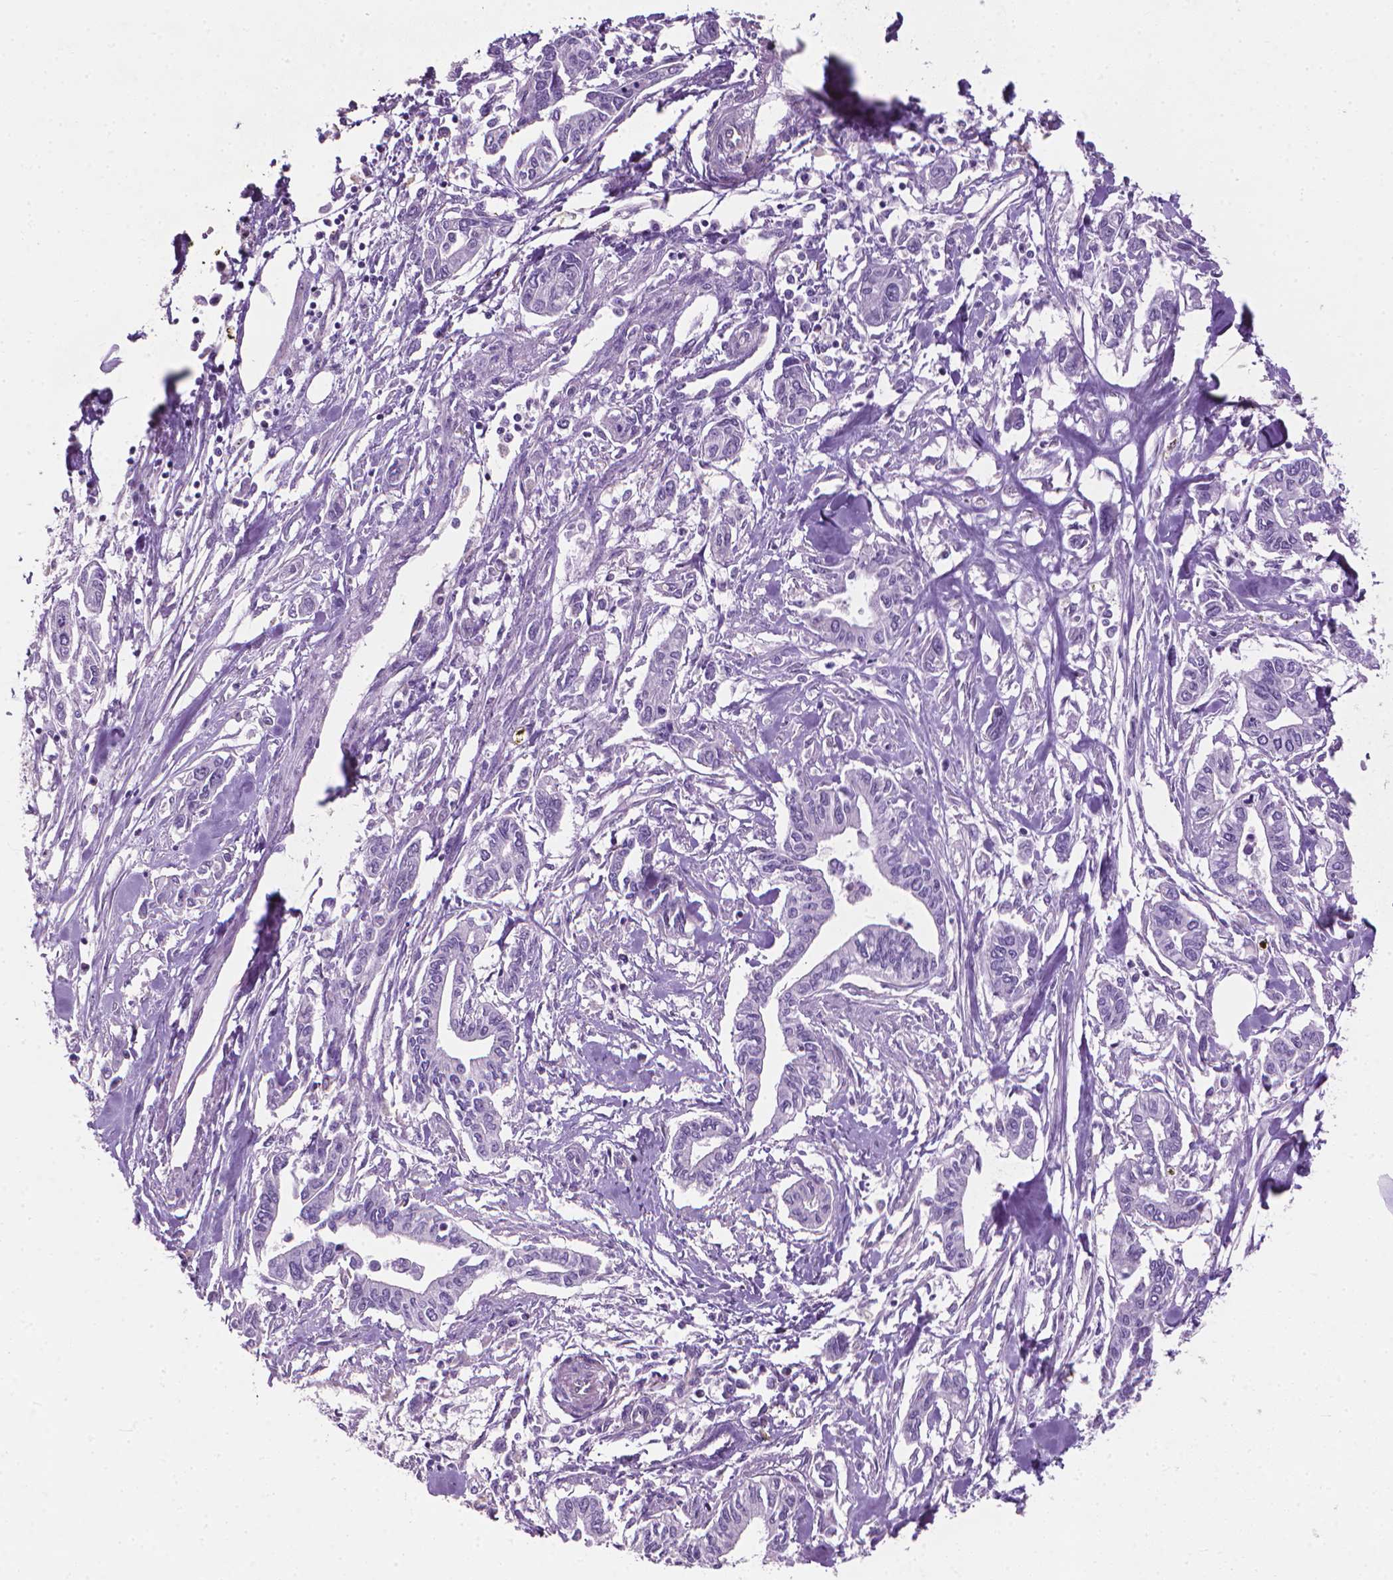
{"staining": {"intensity": "negative", "quantity": "none", "location": "none"}, "tissue": "pancreatic cancer", "cell_type": "Tumor cells", "image_type": "cancer", "snomed": [{"axis": "morphology", "description": "Adenocarcinoma, NOS"}, {"axis": "topography", "description": "Pancreas"}], "caption": "A histopathology image of pancreatic adenocarcinoma stained for a protein exhibits no brown staining in tumor cells.", "gene": "KRT73", "patient": {"sex": "male", "age": 60}}